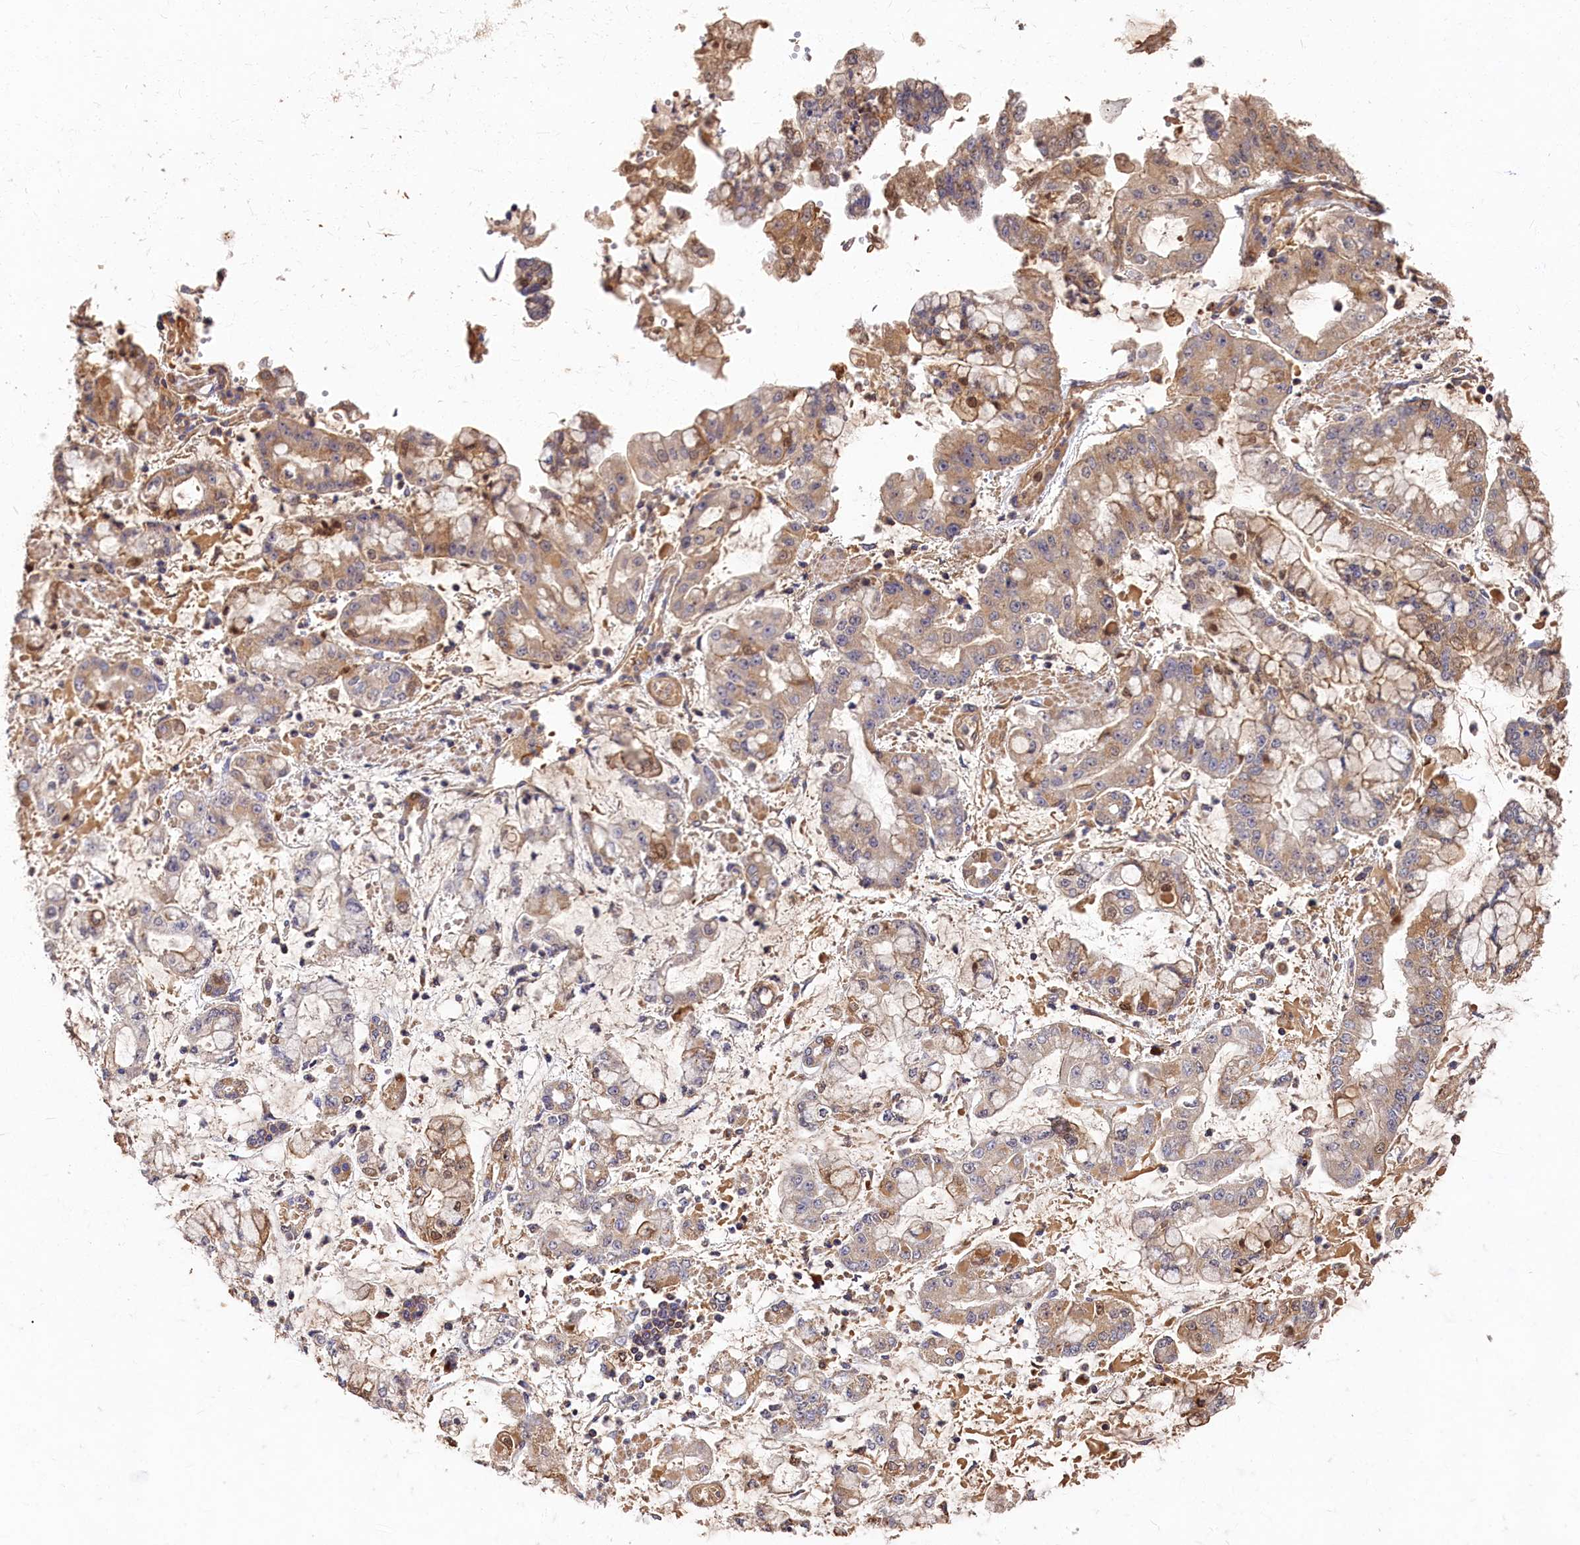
{"staining": {"intensity": "moderate", "quantity": "<25%", "location": "cytoplasmic/membranous"}, "tissue": "stomach cancer", "cell_type": "Tumor cells", "image_type": "cancer", "snomed": [{"axis": "morphology", "description": "Adenocarcinoma, NOS"}, {"axis": "topography", "description": "Stomach"}], "caption": "High-magnification brightfield microscopy of stomach cancer (adenocarcinoma) stained with DAB (3,3'-diaminobenzidine) (brown) and counterstained with hematoxylin (blue). tumor cells exhibit moderate cytoplasmic/membranous staining is appreciated in about<25% of cells. (DAB (3,3'-diaminobenzidine) IHC with brightfield microscopy, high magnification).", "gene": "DHRS11", "patient": {"sex": "male", "age": 76}}